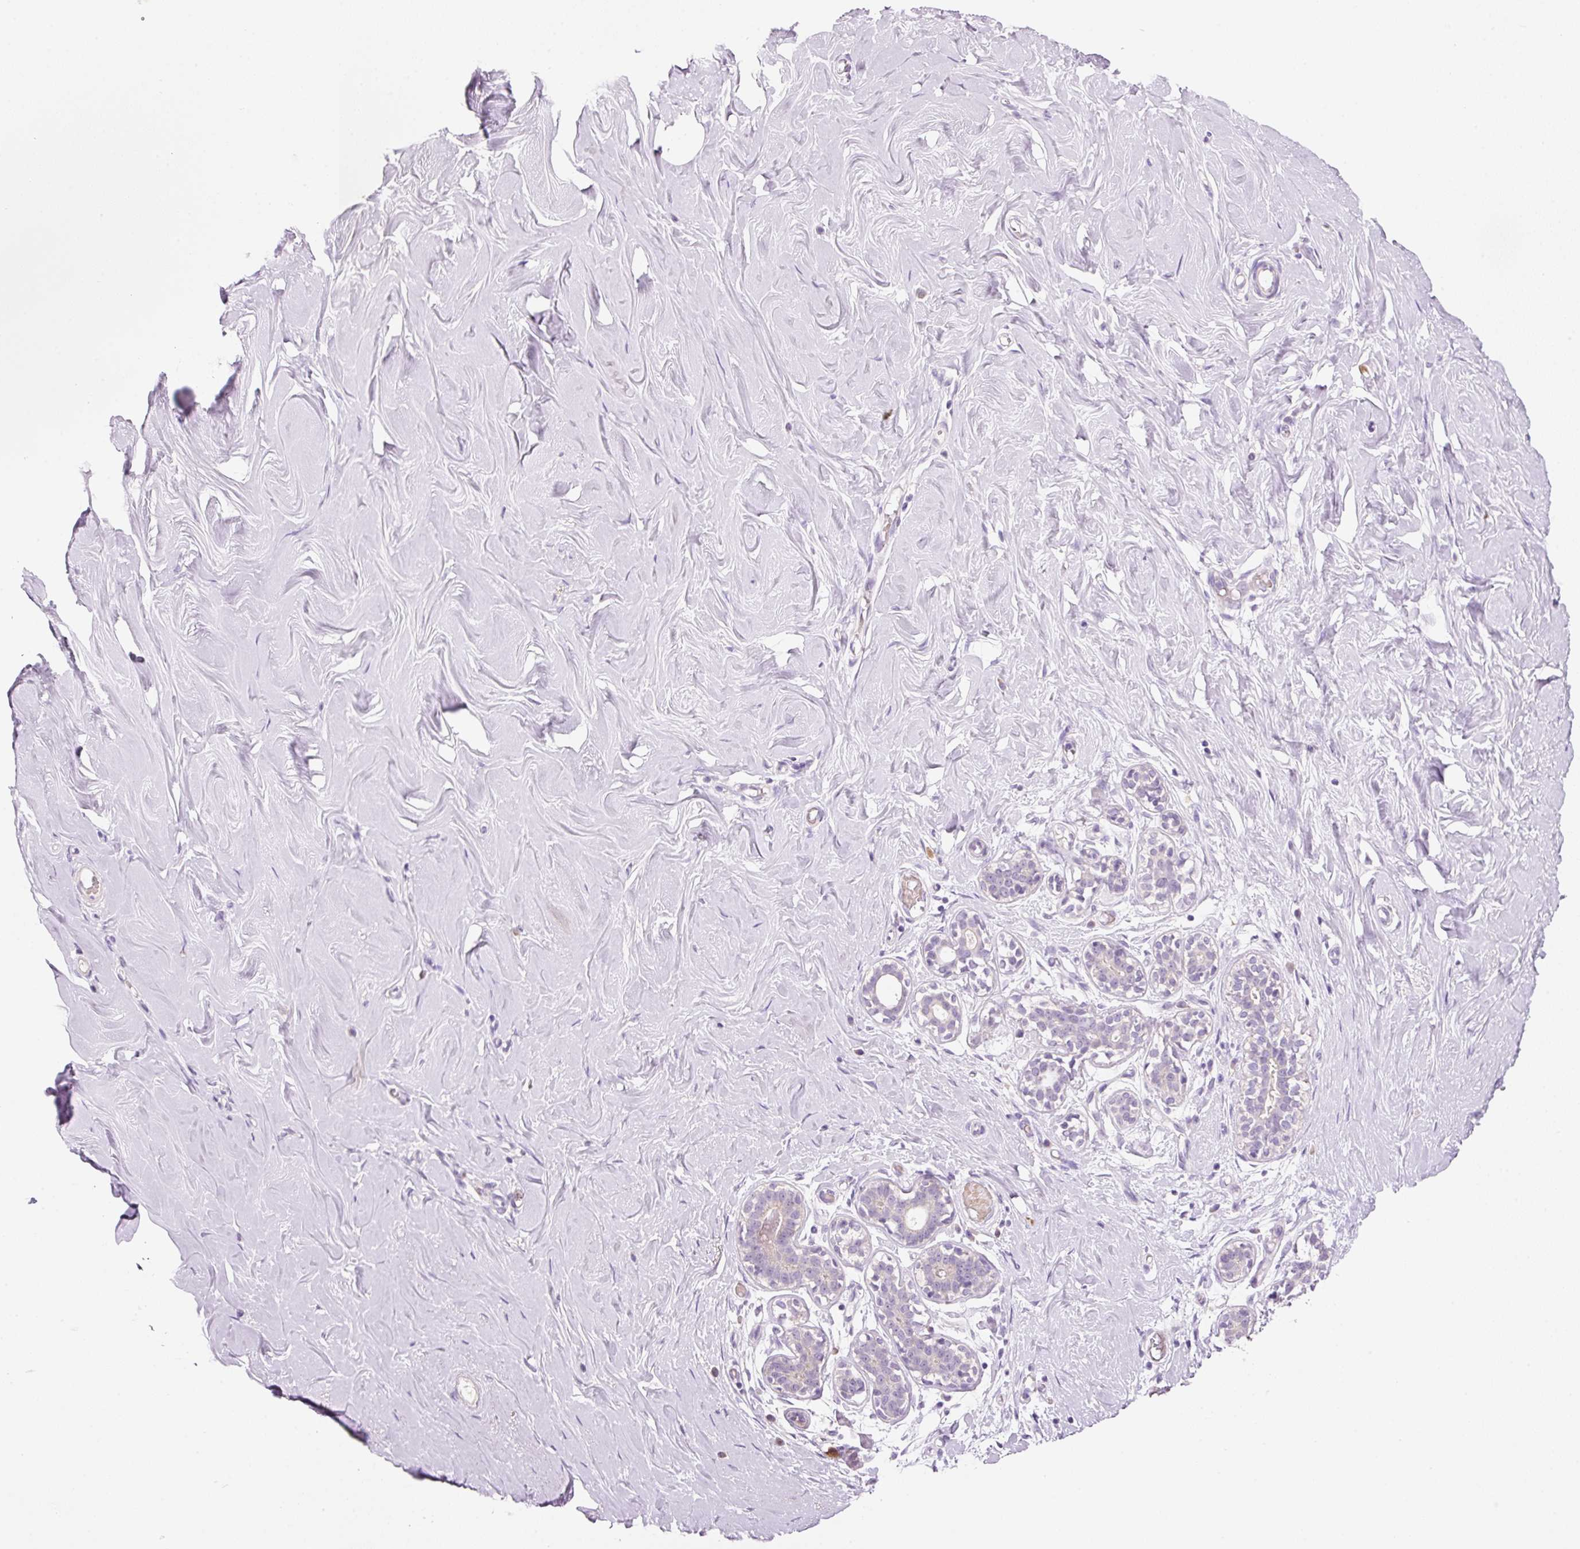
{"staining": {"intensity": "negative", "quantity": "none", "location": "none"}, "tissue": "breast", "cell_type": "Adipocytes", "image_type": "normal", "snomed": [{"axis": "morphology", "description": "Normal tissue, NOS"}, {"axis": "topography", "description": "Breast"}], "caption": "Micrograph shows no protein expression in adipocytes of unremarkable breast. (Brightfield microscopy of DAB immunohistochemistry (IHC) at high magnification).", "gene": "TENT5C", "patient": {"sex": "female", "age": 27}}